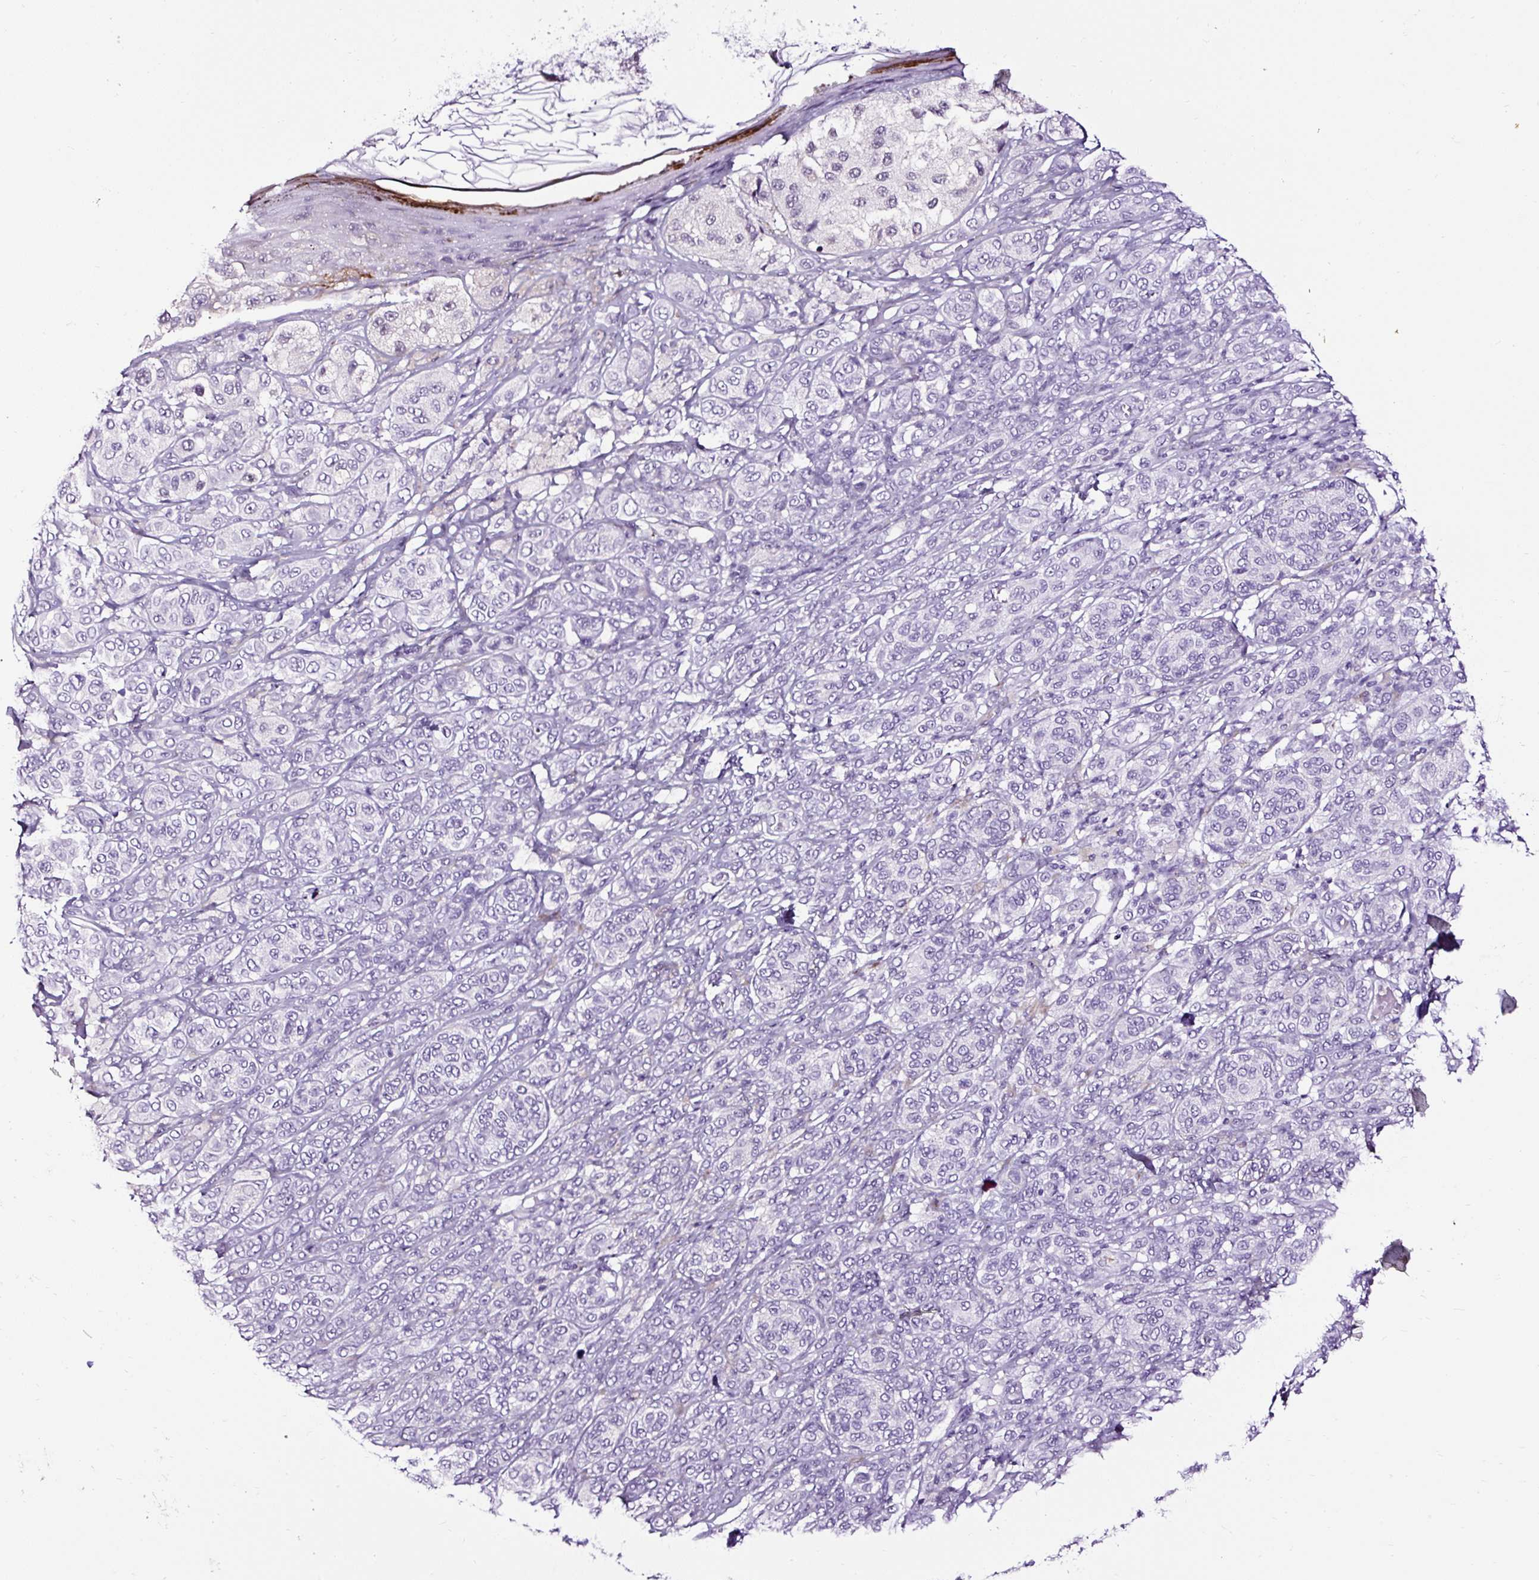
{"staining": {"intensity": "negative", "quantity": "none", "location": "none"}, "tissue": "melanoma", "cell_type": "Tumor cells", "image_type": "cancer", "snomed": [{"axis": "morphology", "description": "Malignant melanoma, NOS"}, {"axis": "topography", "description": "Skin"}], "caption": "Tumor cells are negative for protein expression in human melanoma.", "gene": "SLC7A8", "patient": {"sex": "male", "age": 42}}